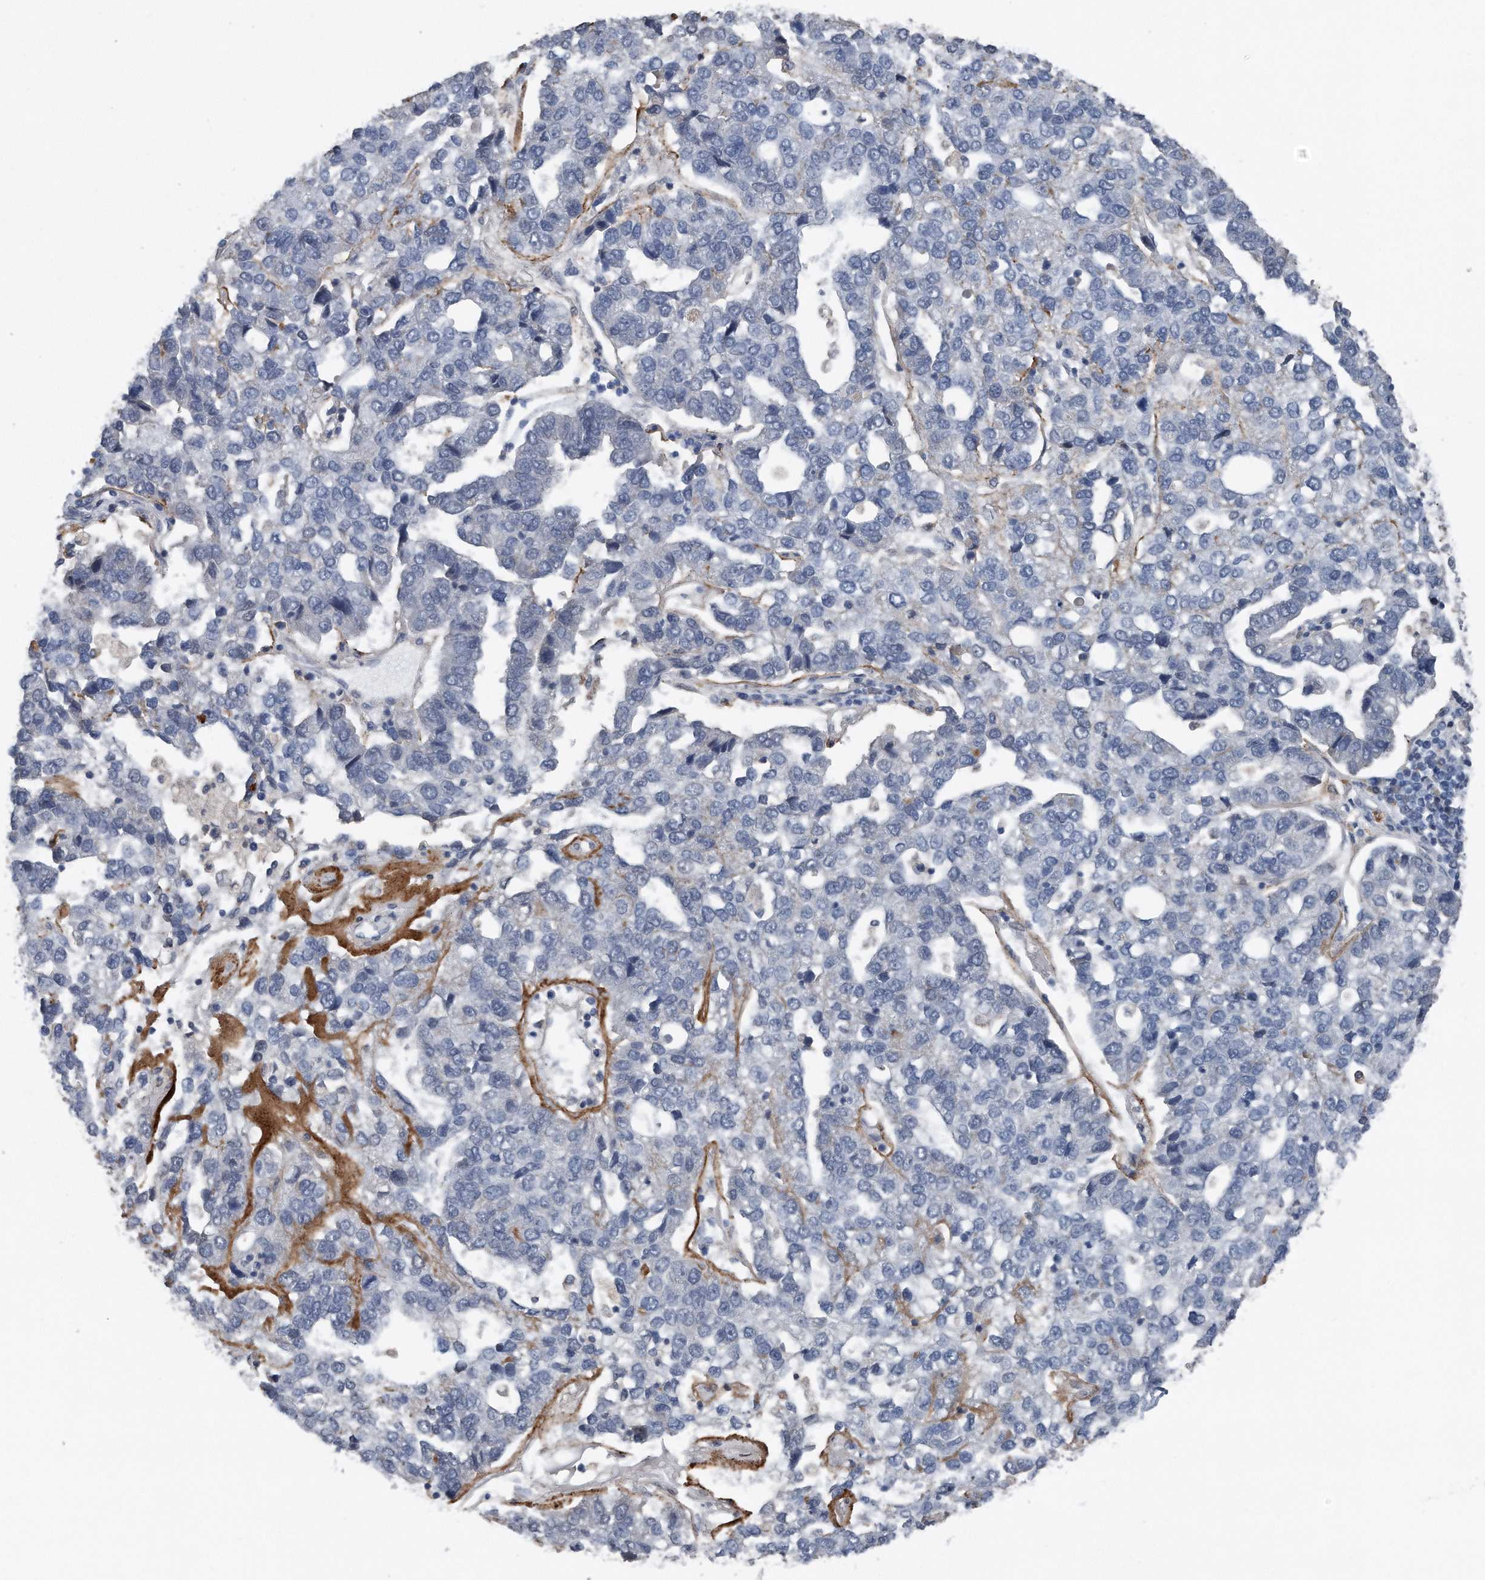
{"staining": {"intensity": "negative", "quantity": "none", "location": "none"}, "tissue": "pancreatic cancer", "cell_type": "Tumor cells", "image_type": "cancer", "snomed": [{"axis": "morphology", "description": "Adenocarcinoma, NOS"}, {"axis": "topography", "description": "Pancreas"}], "caption": "The histopathology image exhibits no staining of tumor cells in pancreatic cancer (adenocarcinoma).", "gene": "DST", "patient": {"sex": "female", "age": 61}}